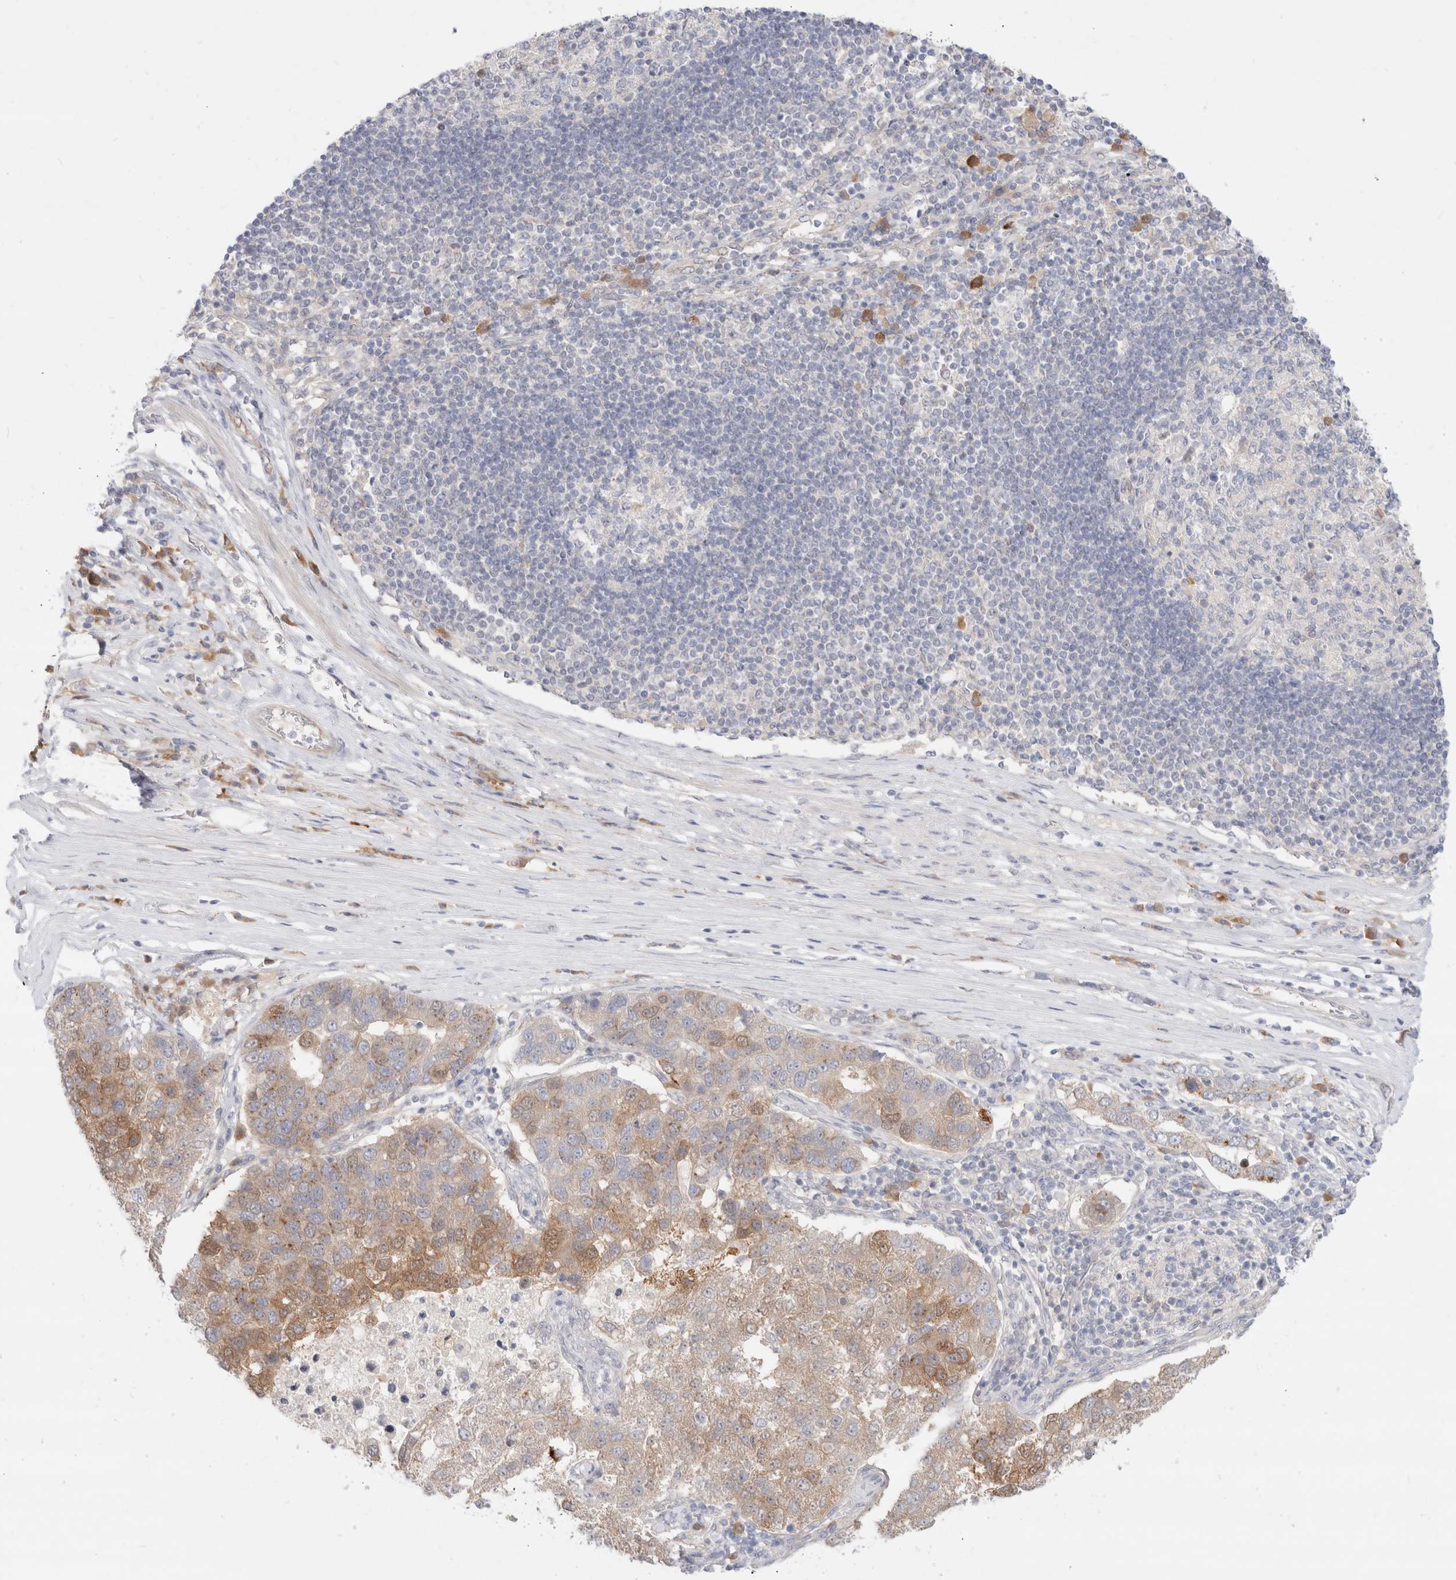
{"staining": {"intensity": "moderate", "quantity": "<25%", "location": "cytoplasmic/membranous"}, "tissue": "pancreatic cancer", "cell_type": "Tumor cells", "image_type": "cancer", "snomed": [{"axis": "morphology", "description": "Adenocarcinoma, NOS"}, {"axis": "topography", "description": "Pancreas"}], "caption": "There is low levels of moderate cytoplasmic/membranous staining in tumor cells of pancreatic cancer, as demonstrated by immunohistochemical staining (brown color).", "gene": "EFCAB13", "patient": {"sex": "female", "age": 61}}